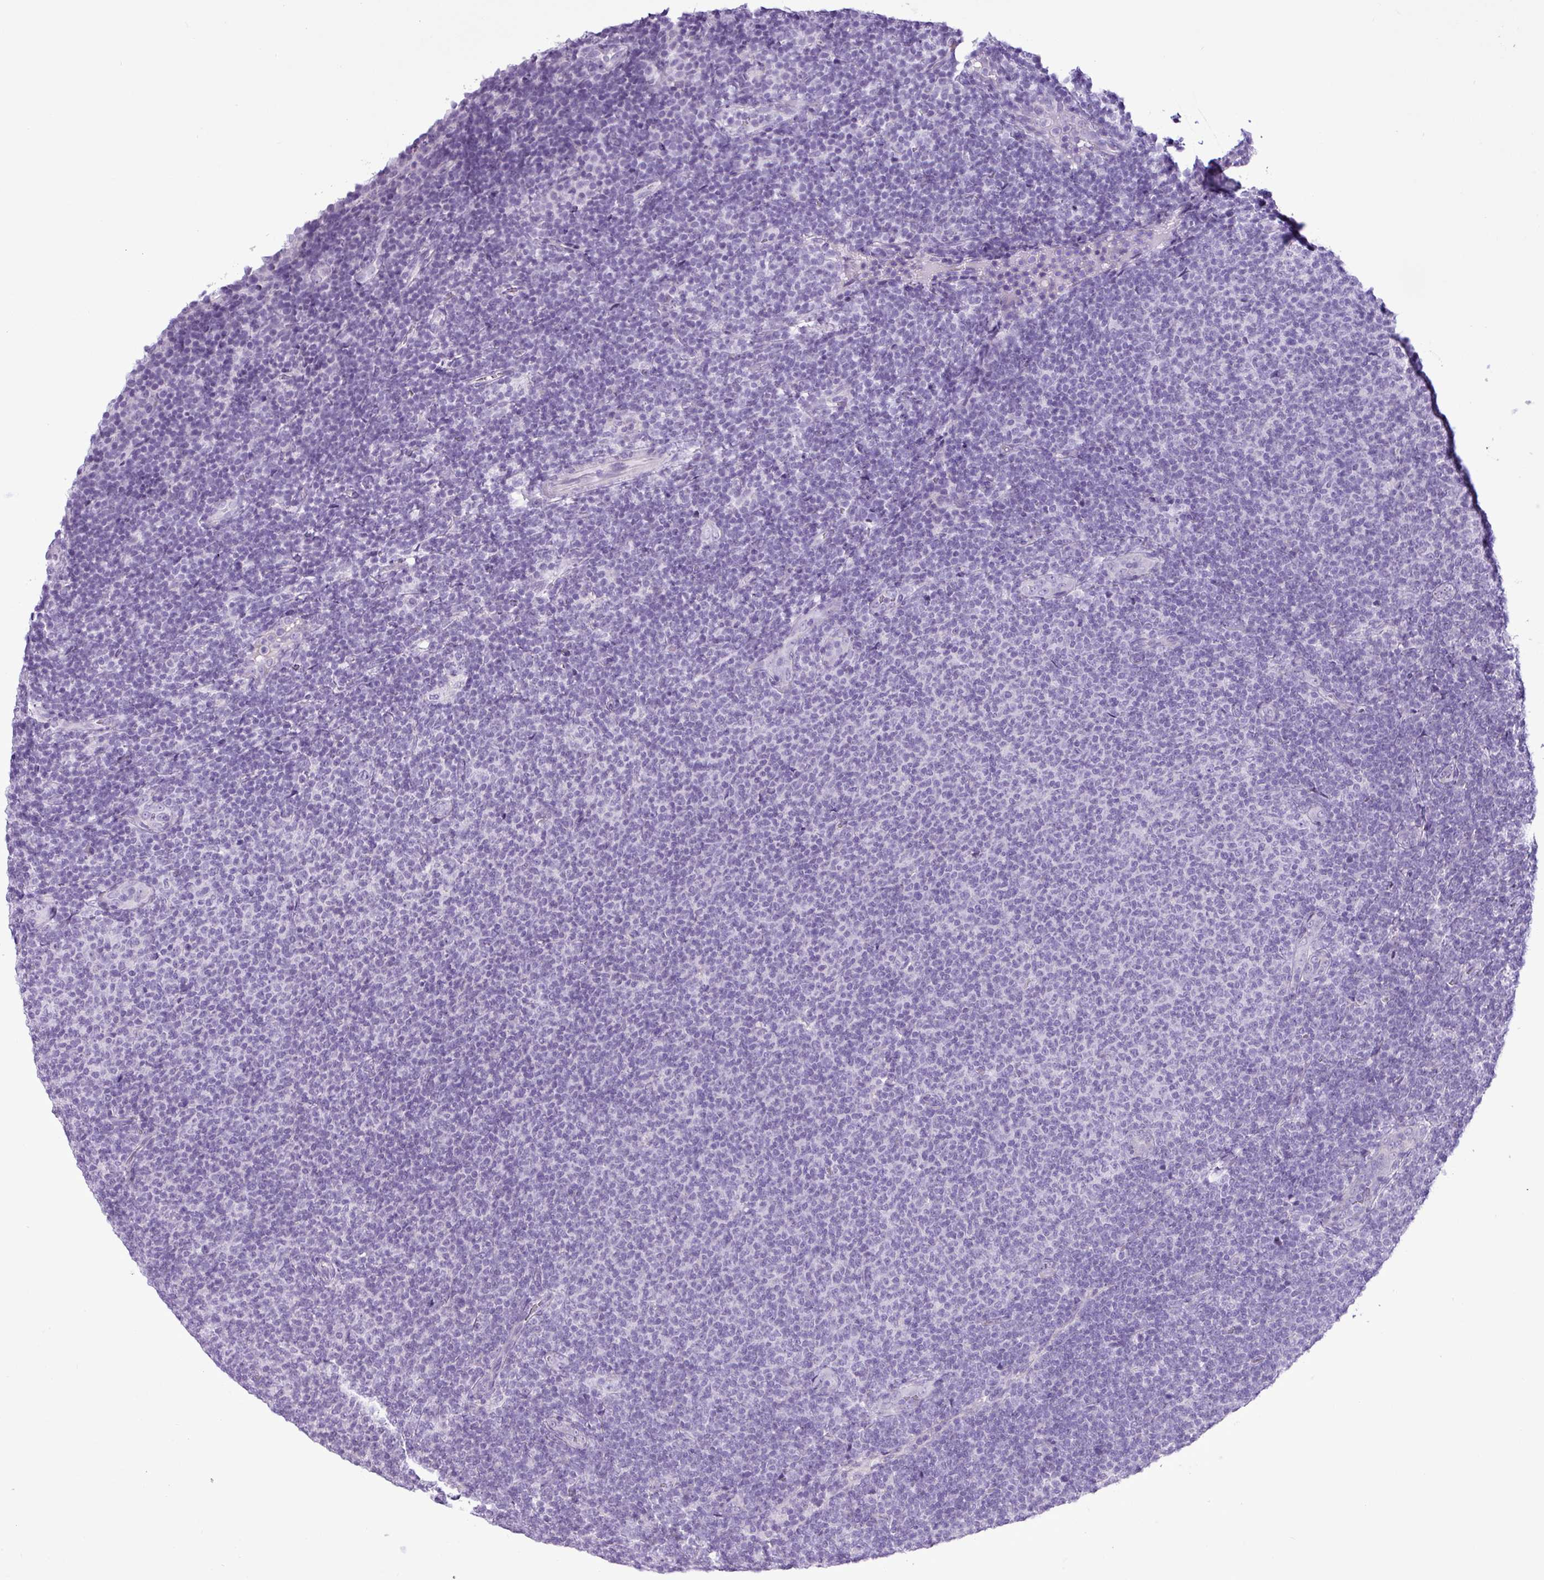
{"staining": {"intensity": "negative", "quantity": "none", "location": "none"}, "tissue": "lymphoma", "cell_type": "Tumor cells", "image_type": "cancer", "snomed": [{"axis": "morphology", "description": "Malignant lymphoma, non-Hodgkin's type, Low grade"}, {"axis": "topography", "description": "Lymph node"}], "caption": "Tumor cells show no significant positivity in low-grade malignant lymphoma, non-Hodgkin's type.", "gene": "ALDH3A1", "patient": {"sex": "male", "age": 66}}